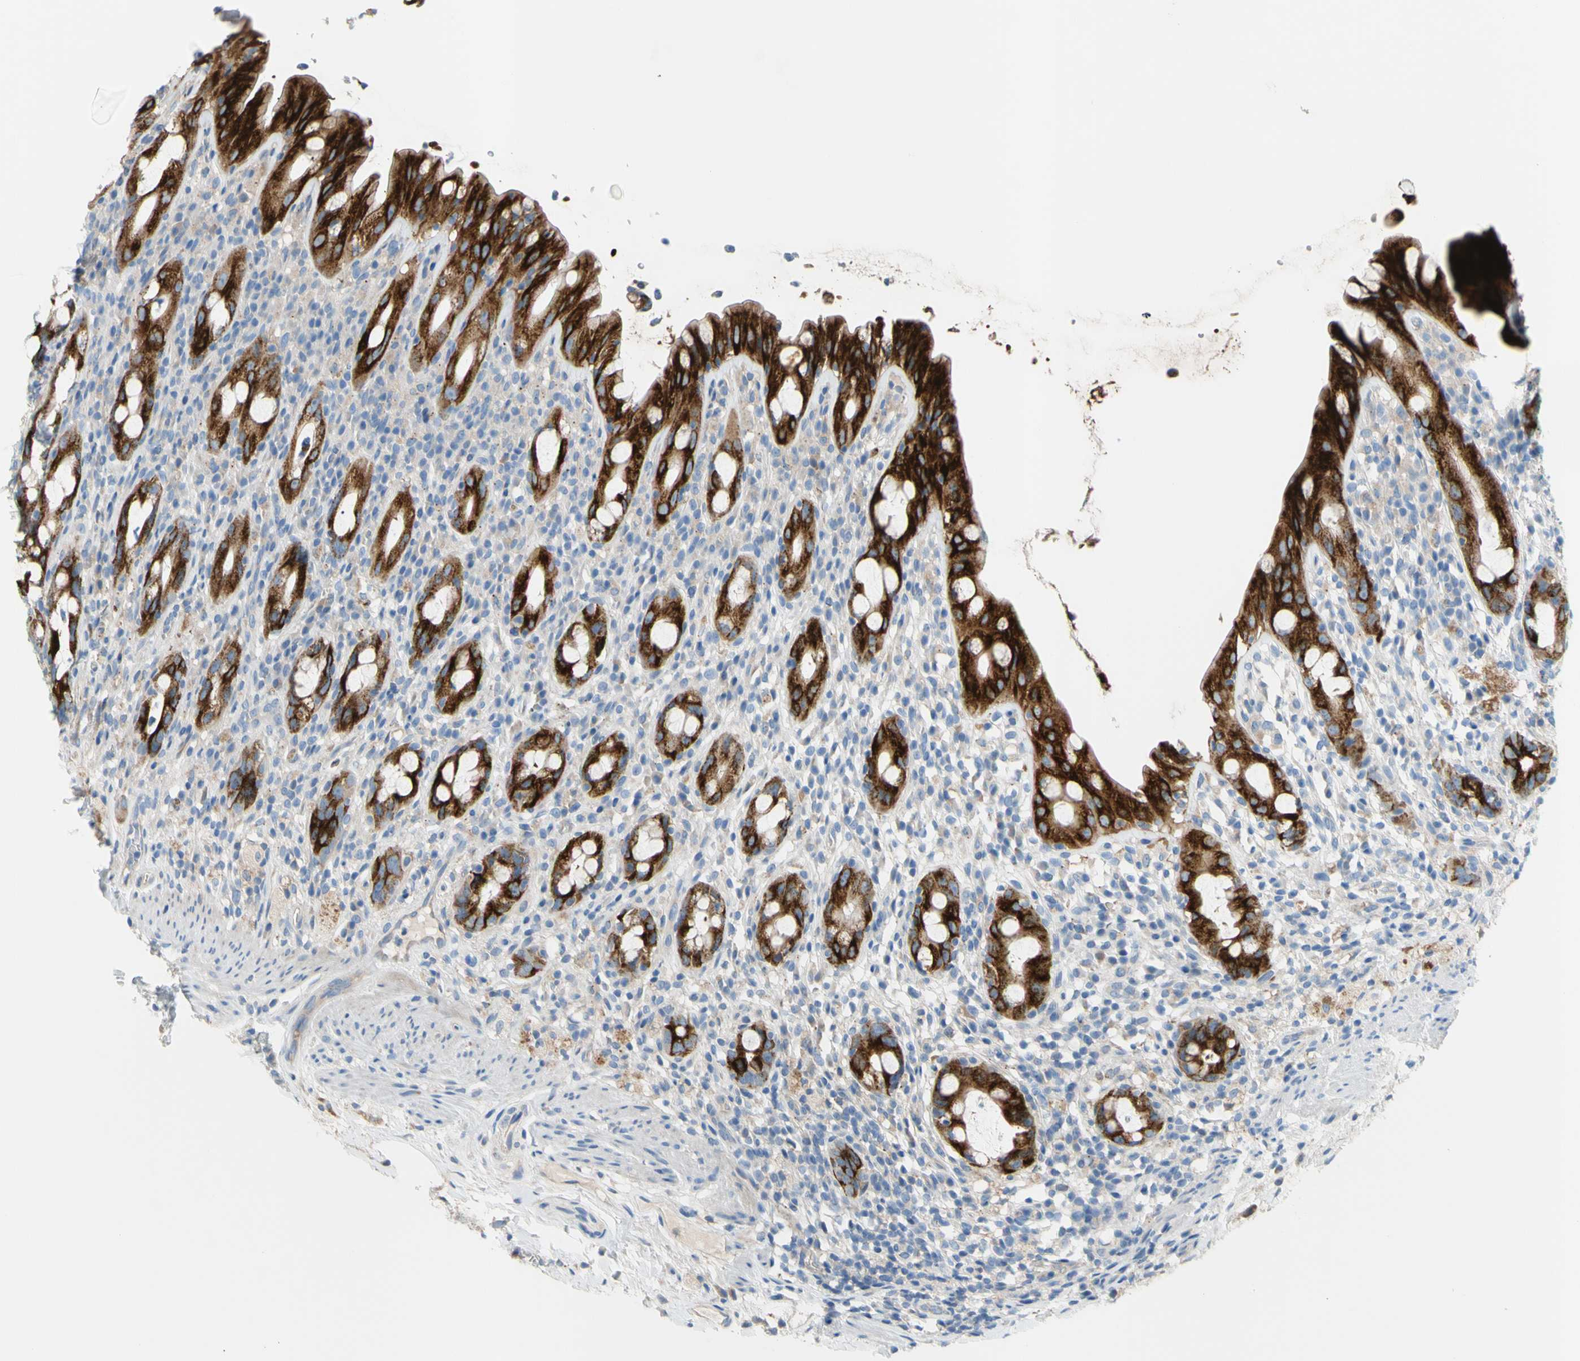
{"staining": {"intensity": "strong", "quantity": ">75%", "location": "cytoplasmic/membranous"}, "tissue": "rectum", "cell_type": "Glandular cells", "image_type": "normal", "snomed": [{"axis": "morphology", "description": "Normal tissue, NOS"}, {"axis": "topography", "description": "Rectum"}], "caption": "Approximately >75% of glandular cells in unremarkable rectum exhibit strong cytoplasmic/membranous protein staining as visualized by brown immunohistochemical staining.", "gene": "TMEM59L", "patient": {"sex": "male", "age": 44}}